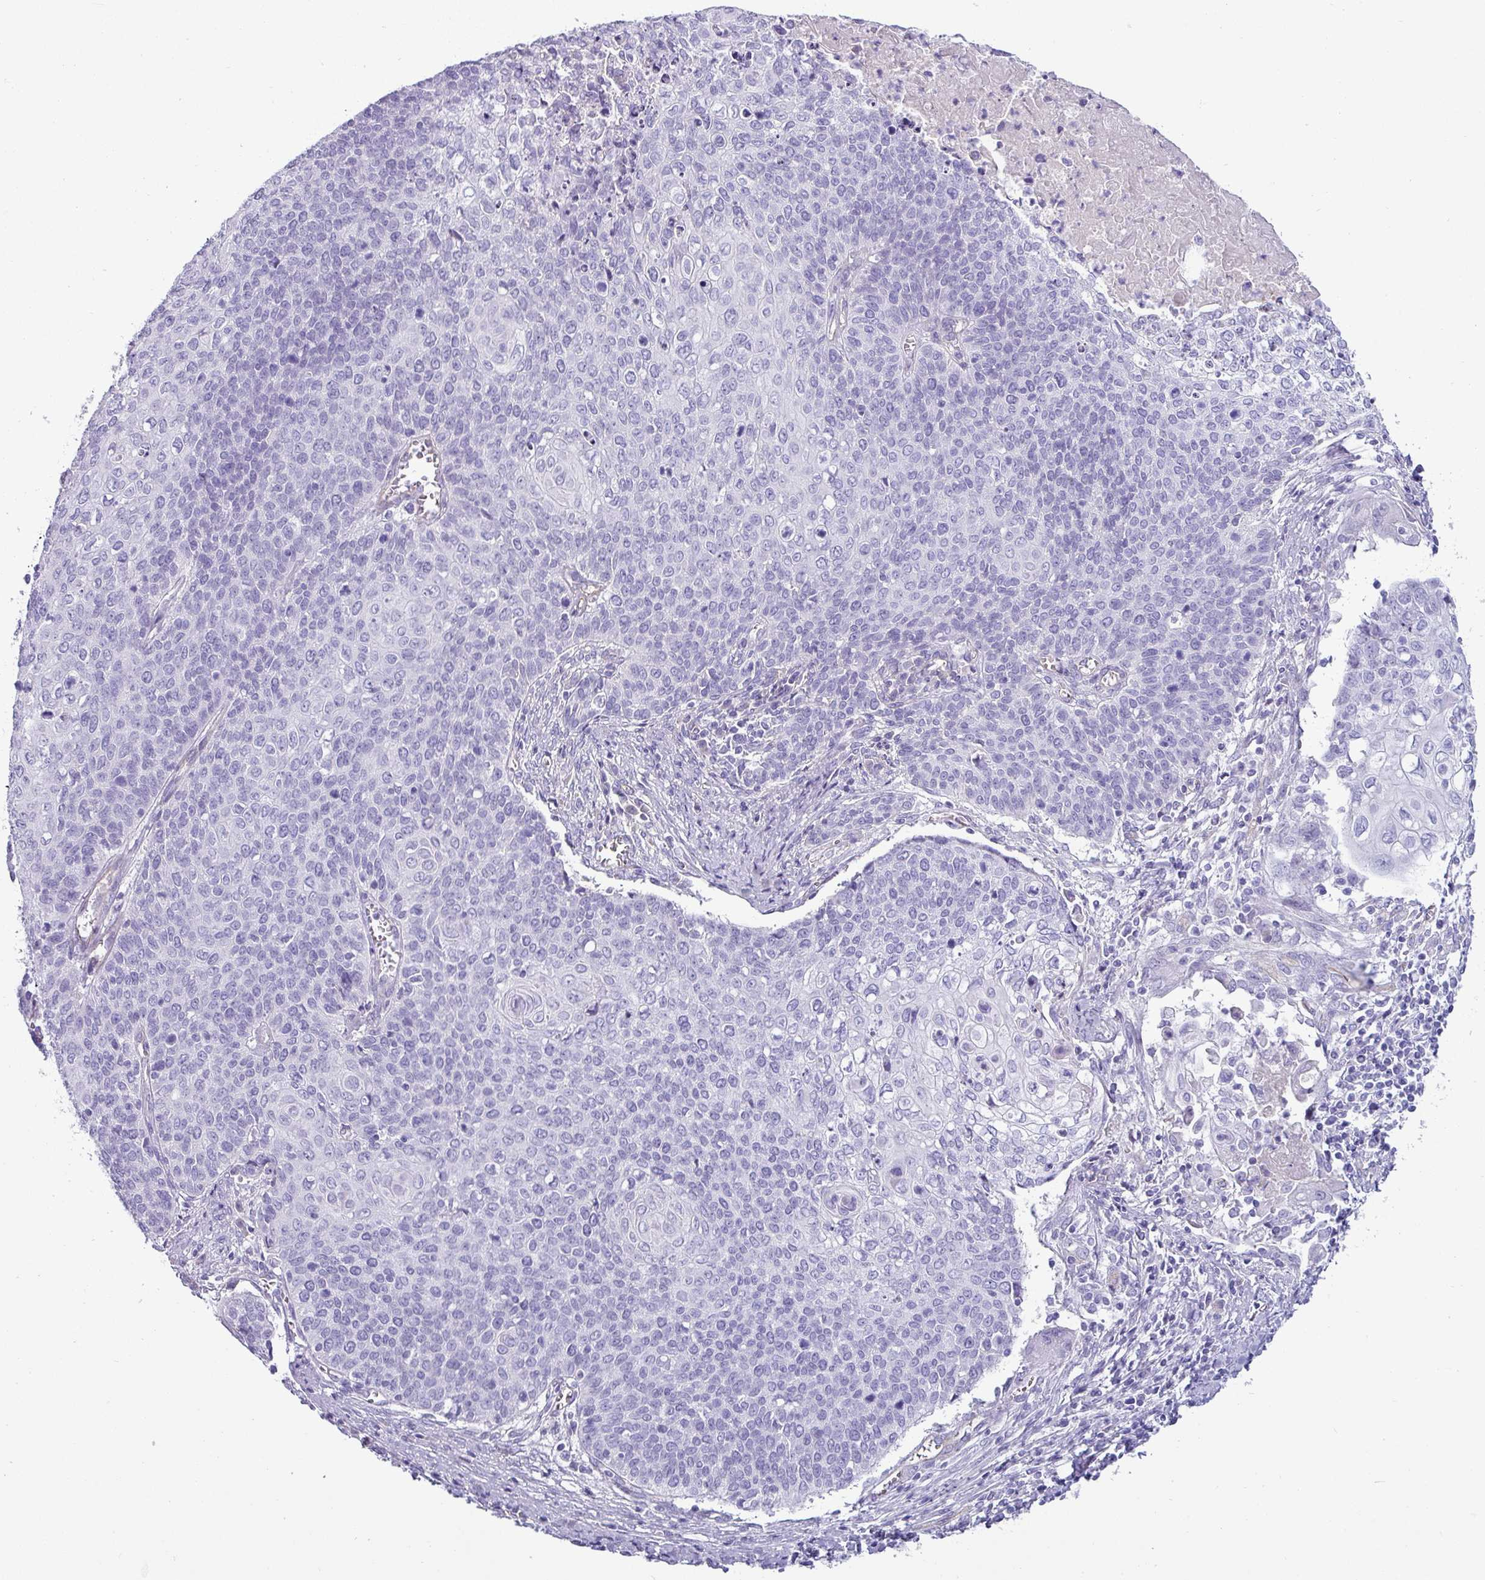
{"staining": {"intensity": "negative", "quantity": "none", "location": "none"}, "tissue": "cervical cancer", "cell_type": "Tumor cells", "image_type": "cancer", "snomed": [{"axis": "morphology", "description": "Squamous cell carcinoma, NOS"}, {"axis": "topography", "description": "Cervix"}], "caption": "Immunohistochemical staining of squamous cell carcinoma (cervical) reveals no significant positivity in tumor cells. (Brightfield microscopy of DAB immunohistochemistry at high magnification).", "gene": "VCX2", "patient": {"sex": "female", "age": 39}}